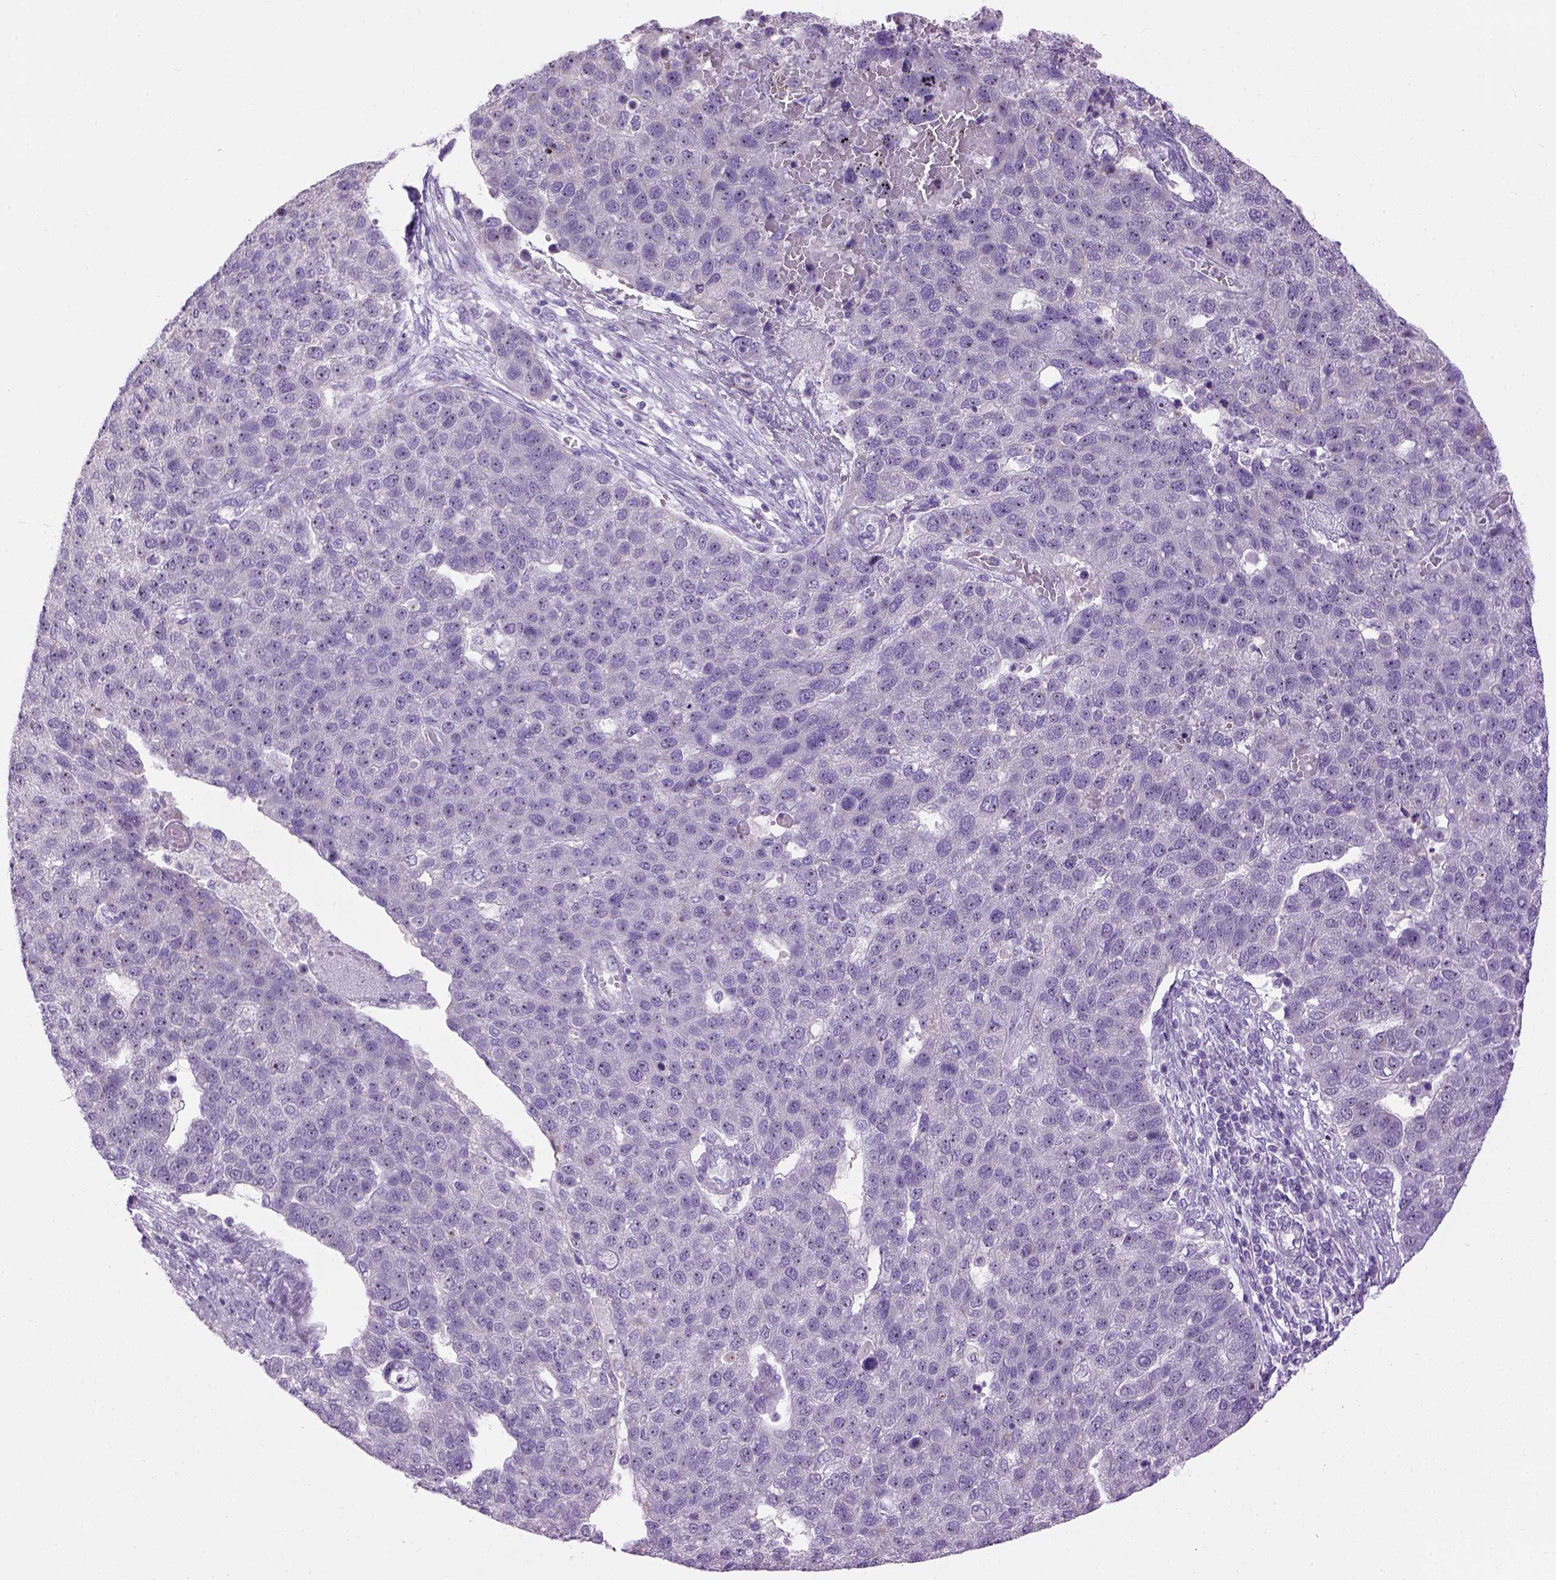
{"staining": {"intensity": "moderate", "quantity": "25%-75%", "location": "nuclear"}, "tissue": "pancreatic cancer", "cell_type": "Tumor cells", "image_type": "cancer", "snomed": [{"axis": "morphology", "description": "Adenocarcinoma, NOS"}, {"axis": "topography", "description": "Pancreas"}], "caption": "This image exhibits pancreatic cancer stained with immunohistochemistry to label a protein in brown. The nuclear of tumor cells show moderate positivity for the protein. Nuclei are counter-stained blue.", "gene": "UTP4", "patient": {"sex": "female", "age": 61}}